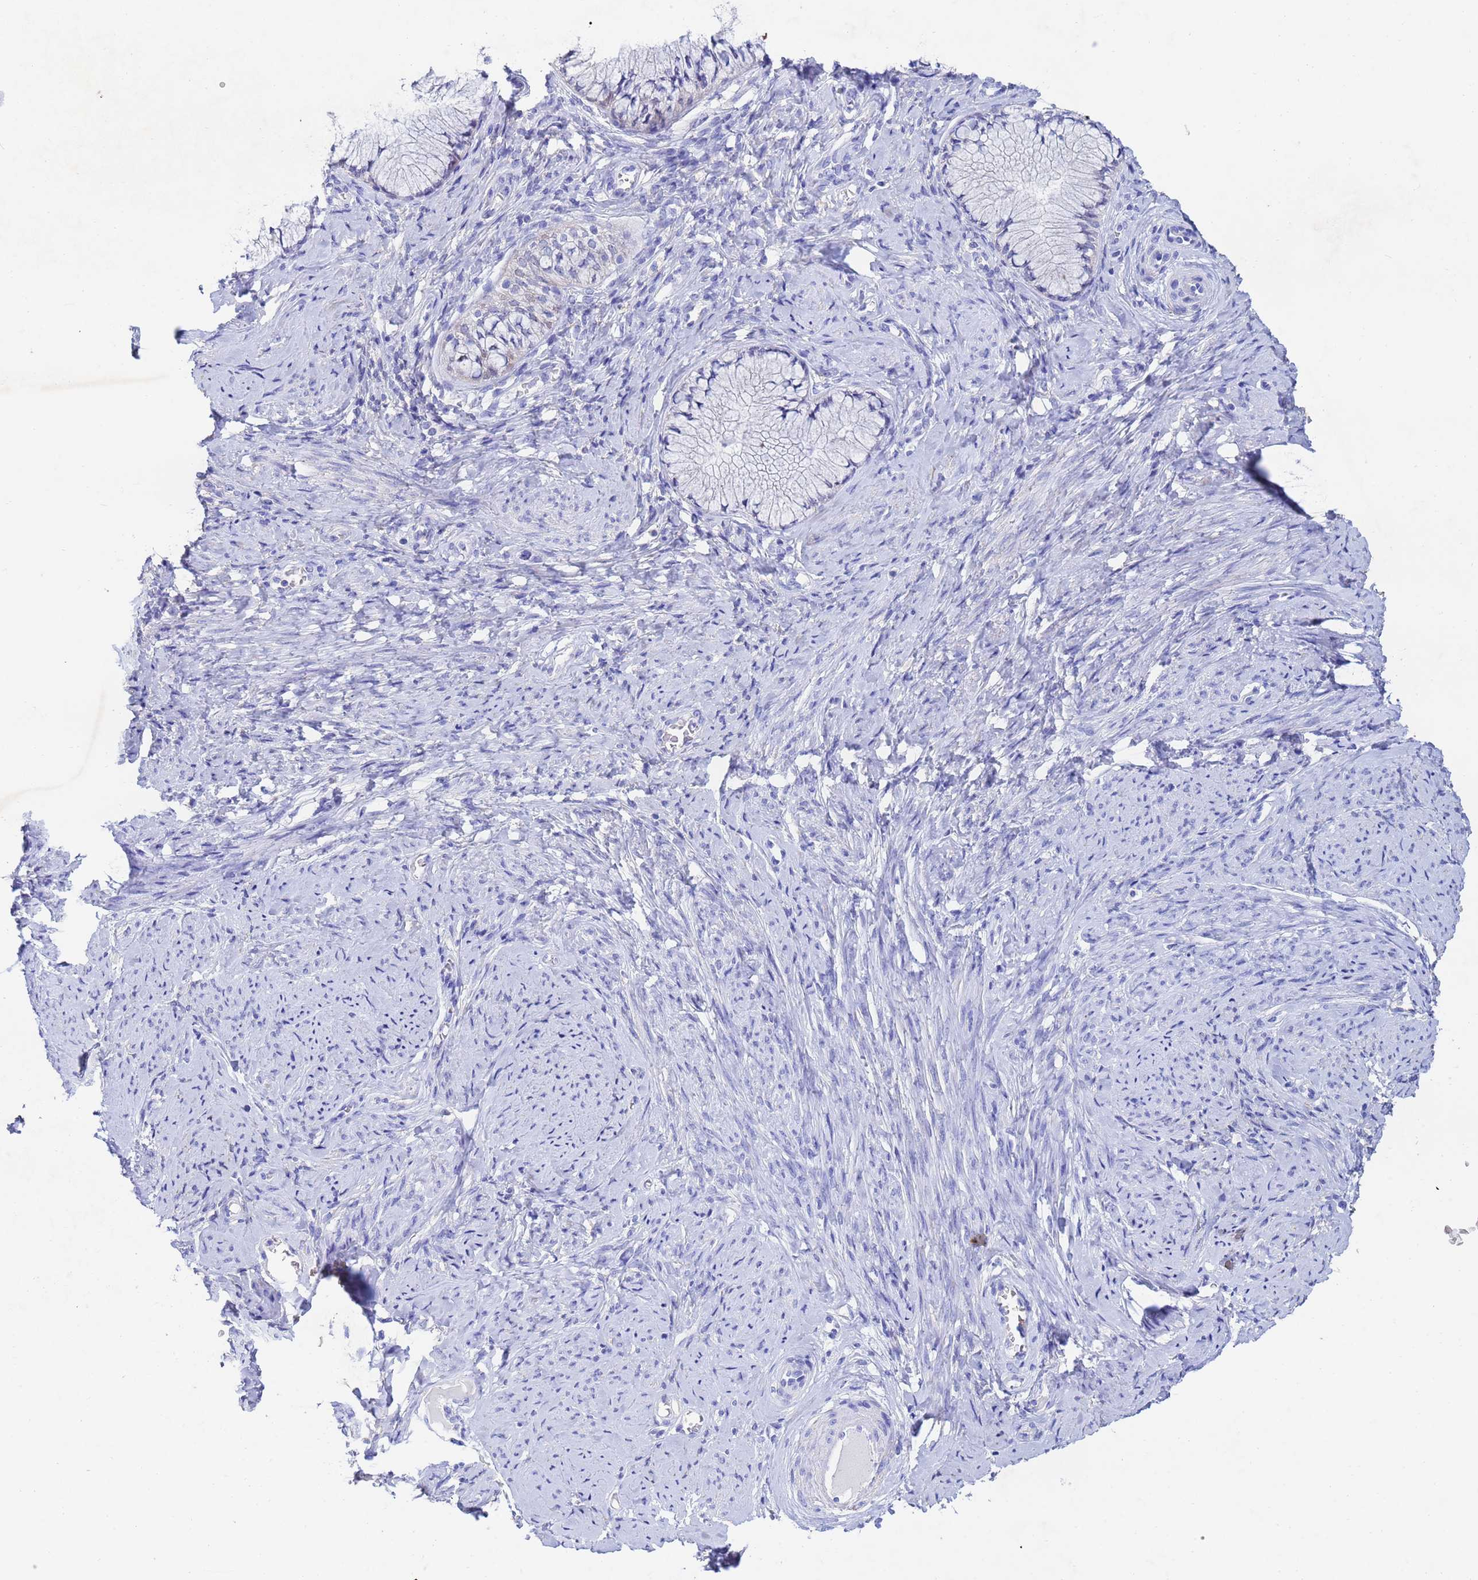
{"staining": {"intensity": "negative", "quantity": "none", "location": "none"}, "tissue": "cervix", "cell_type": "Glandular cells", "image_type": "normal", "snomed": [{"axis": "morphology", "description": "Normal tissue, NOS"}, {"axis": "topography", "description": "Cervix"}], "caption": "A high-resolution photomicrograph shows immunohistochemistry (IHC) staining of benign cervix, which demonstrates no significant staining in glandular cells.", "gene": "CSTB", "patient": {"sex": "female", "age": 42}}